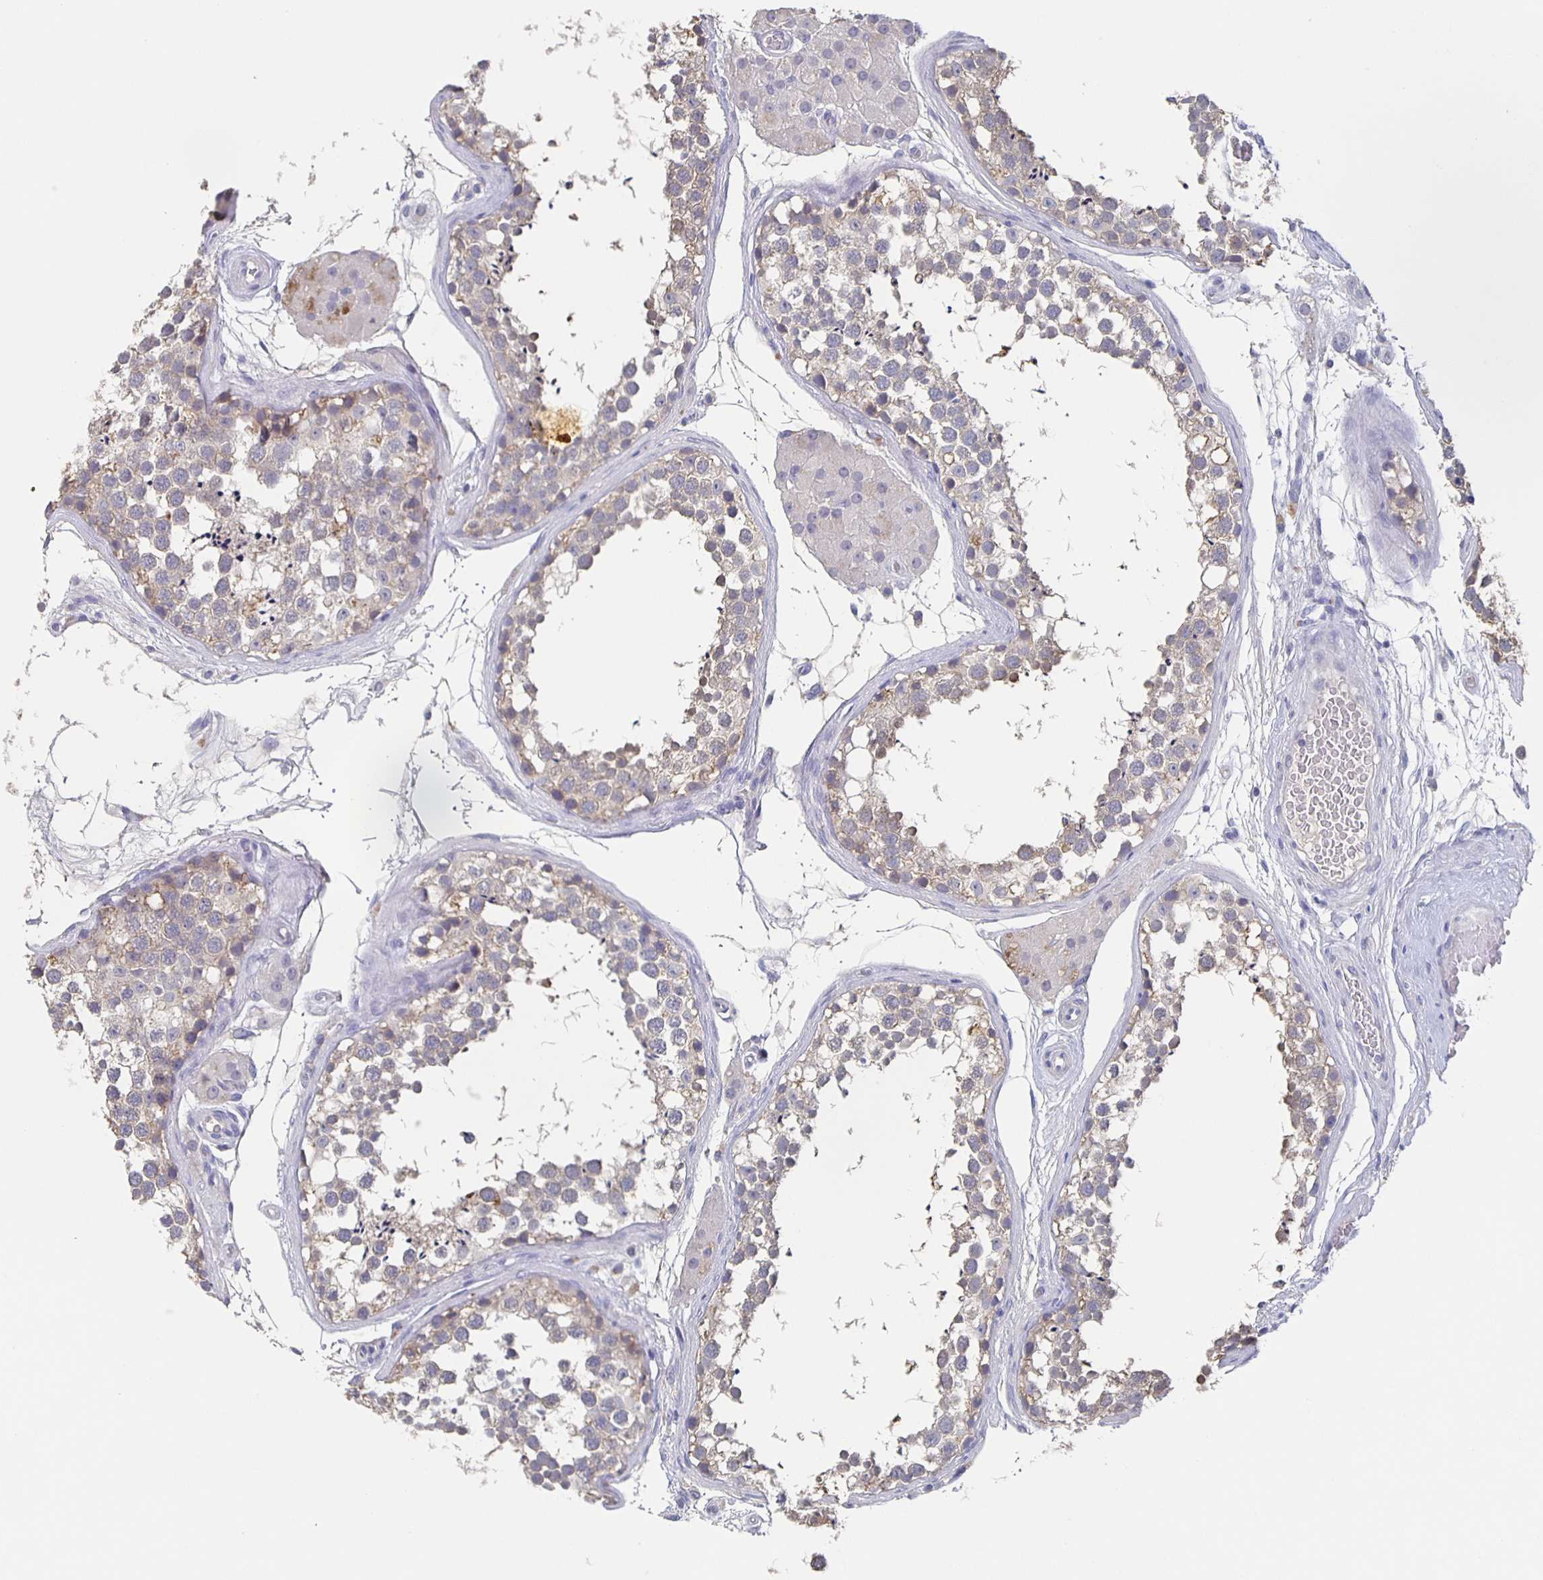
{"staining": {"intensity": "weak", "quantity": "25%-75%", "location": "cytoplasmic/membranous"}, "tissue": "testis", "cell_type": "Cells in seminiferous ducts", "image_type": "normal", "snomed": [{"axis": "morphology", "description": "Normal tissue, NOS"}, {"axis": "morphology", "description": "Seminoma, NOS"}, {"axis": "topography", "description": "Testis"}], "caption": "A low amount of weak cytoplasmic/membranous staining is seen in about 25%-75% of cells in seminiferous ducts in benign testis. The staining was performed using DAB (3,3'-diaminobenzidine) to visualize the protein expression in brown, while the nuclei were stained in blue with hematoxylin (Magnification: 20x).", "gene": "CACNA2D2", "patient": {"sex": "male", "age": 65}}